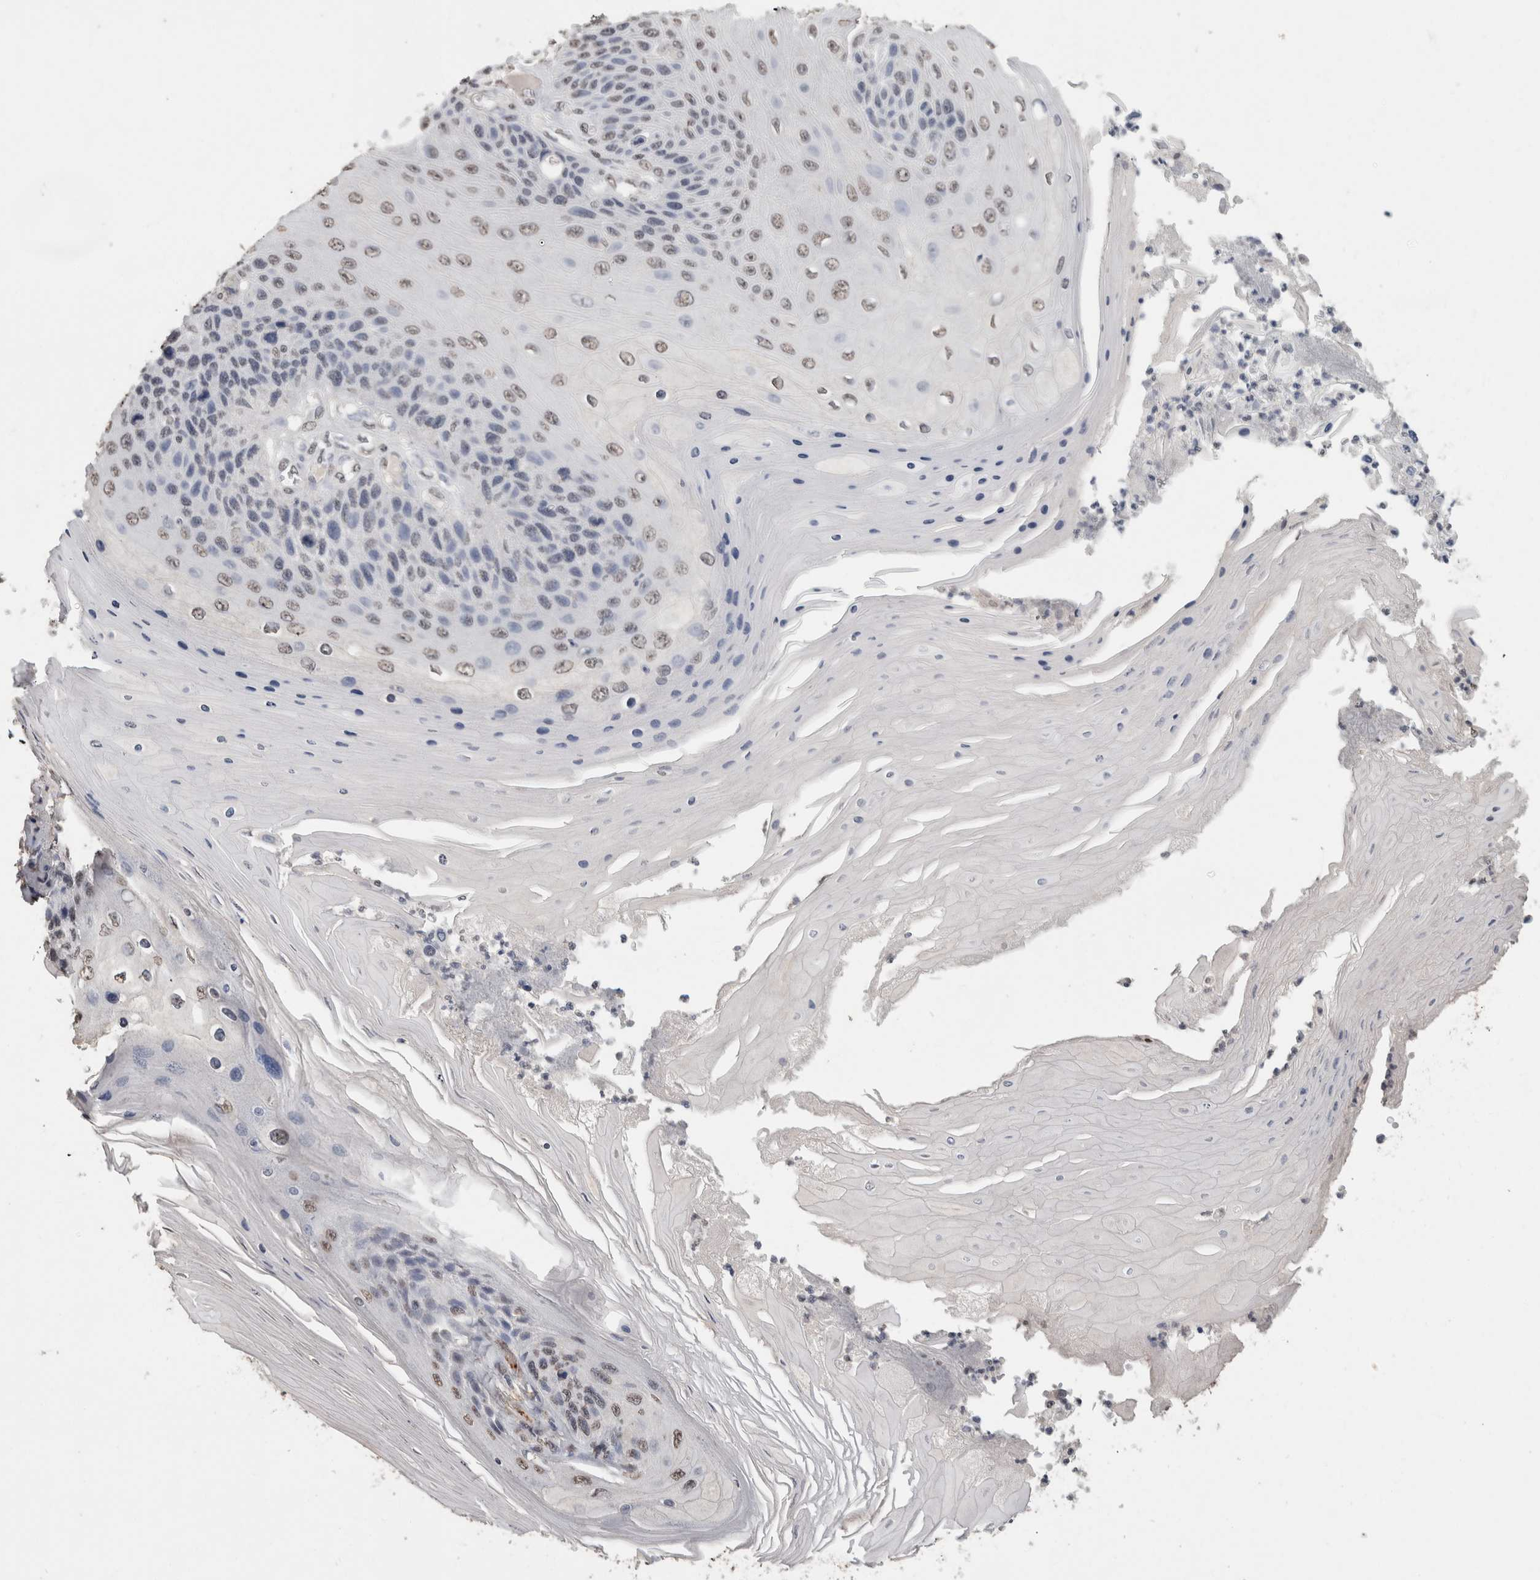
{"staining": {"intensity": "weak", "quantity": ">75%", "location": "nuclear"}, "tissue": "skin cancer", "cell_type": "Tumor cells", "image_type": "cancer", "snomed": [{"axis": "morphology", "description": "Squamous cell carcinoma, NOS"}, {"axis": "topography", "description": "Skin"}], "caption": "Skin squamous cell carcinoma tissue shows weak nuclear staining in approximately >75% of tumor cells", "gene": "LTBP1", "patient": {"sex": "female", "age": 88}}